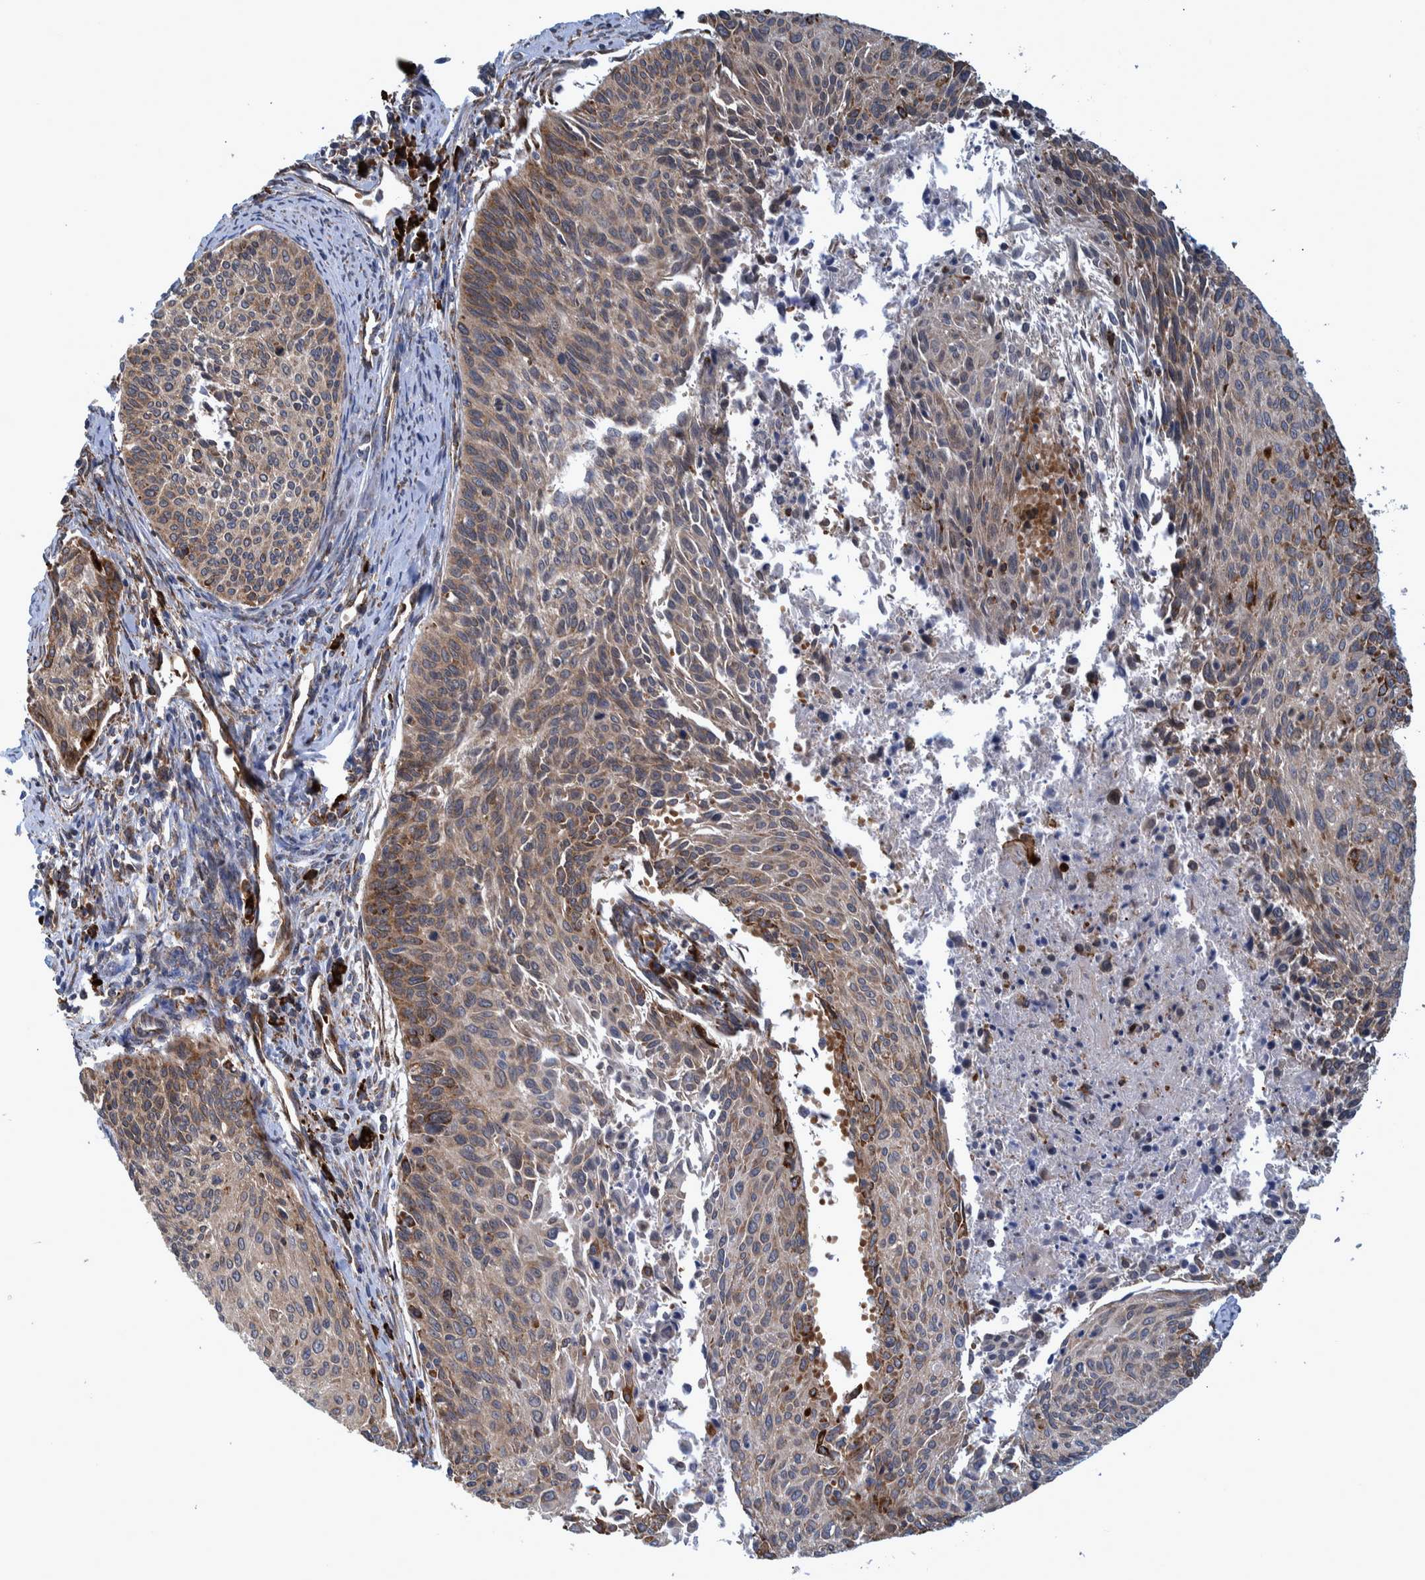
{"staining": {"intensity": "weak", "quantity": ">75%", "location": "cytoplasmic/membranous"}, "tissue": "cervical cancer", "cell_type": "Tumor cells", "image_type": "cancer", "snomed": [{"axis": "morphology", "description": "Squamous cell carcinoma, NOS"}, {"axis": "topography", "description": "Cervix"}], "caption": "Human cervical squamous cell carcinoma stained for a protein (brown) reveals weak cytoplasmic/membranous positive staining in about >75% of tumor cells.", "gene": "SPAG5", "patient": {"sex": "female", "age": 55}}